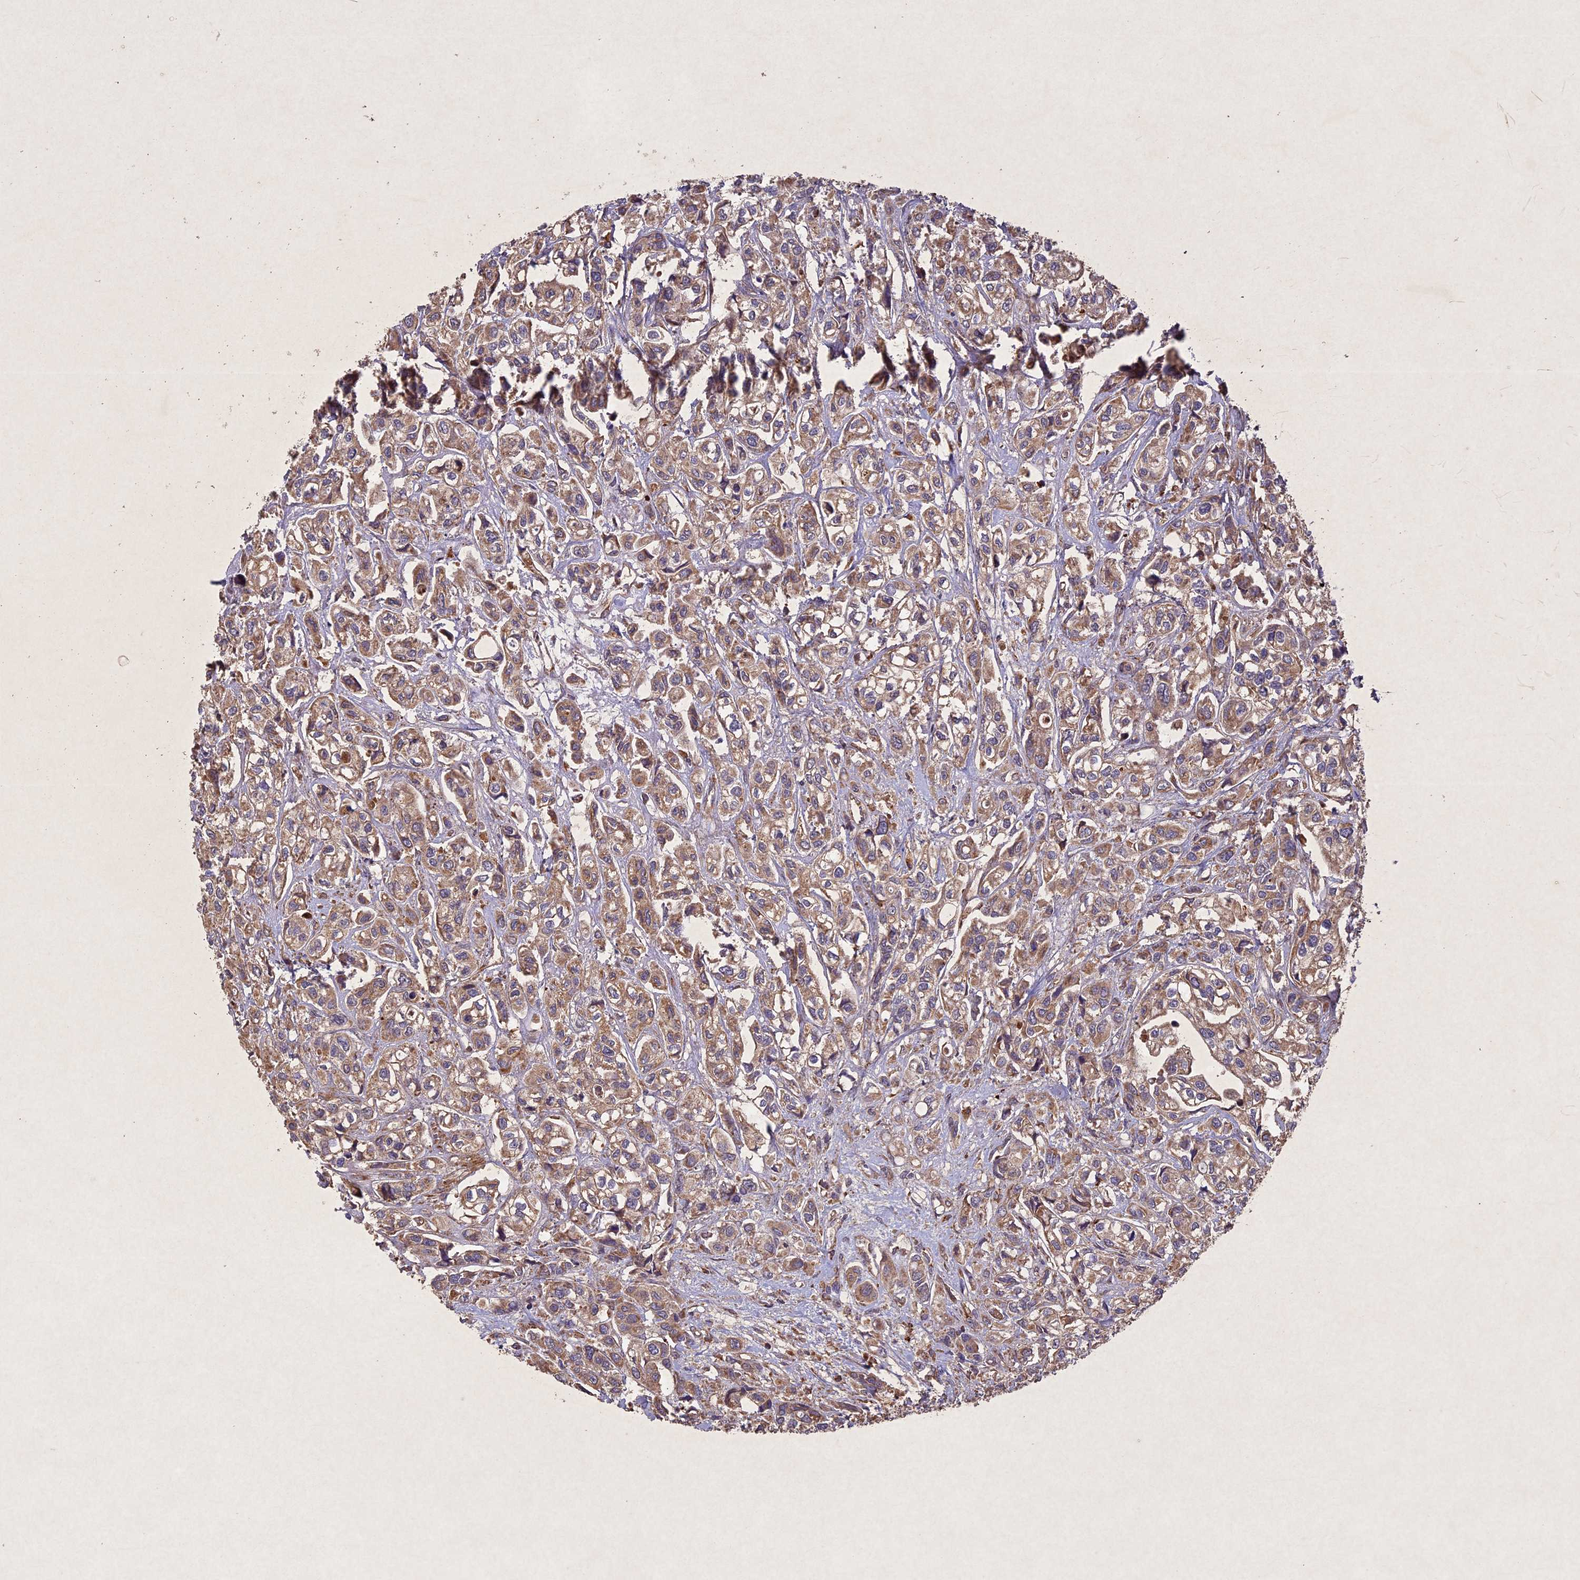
{"staining": {"intensity": "moderate", "quantity": ">75%", "location": "cytoplasmic/membranous"}, "tissue": "urothelial cancer", "cell_type": "Tumor cells", "image_type": "cancer", "snomed": [{"axis": "morphology", "description": "Urothelial carcinoma, High grade"}, {"axis": "topography", "description": "Urinary bladder"}], "caption": "Immunohistochemistry image of neoplastic tissue: high-grade urothelial carcinoma stained using immunohistochemistry shows medium levels of moderate protein expression localized specifically in the cytoplasmic/membranous of tumor cells, appearing as a cytoplasmic/membranous brown color.", "gene": "CIAO2B", "patient": {"sex": "male", "age": 67}}